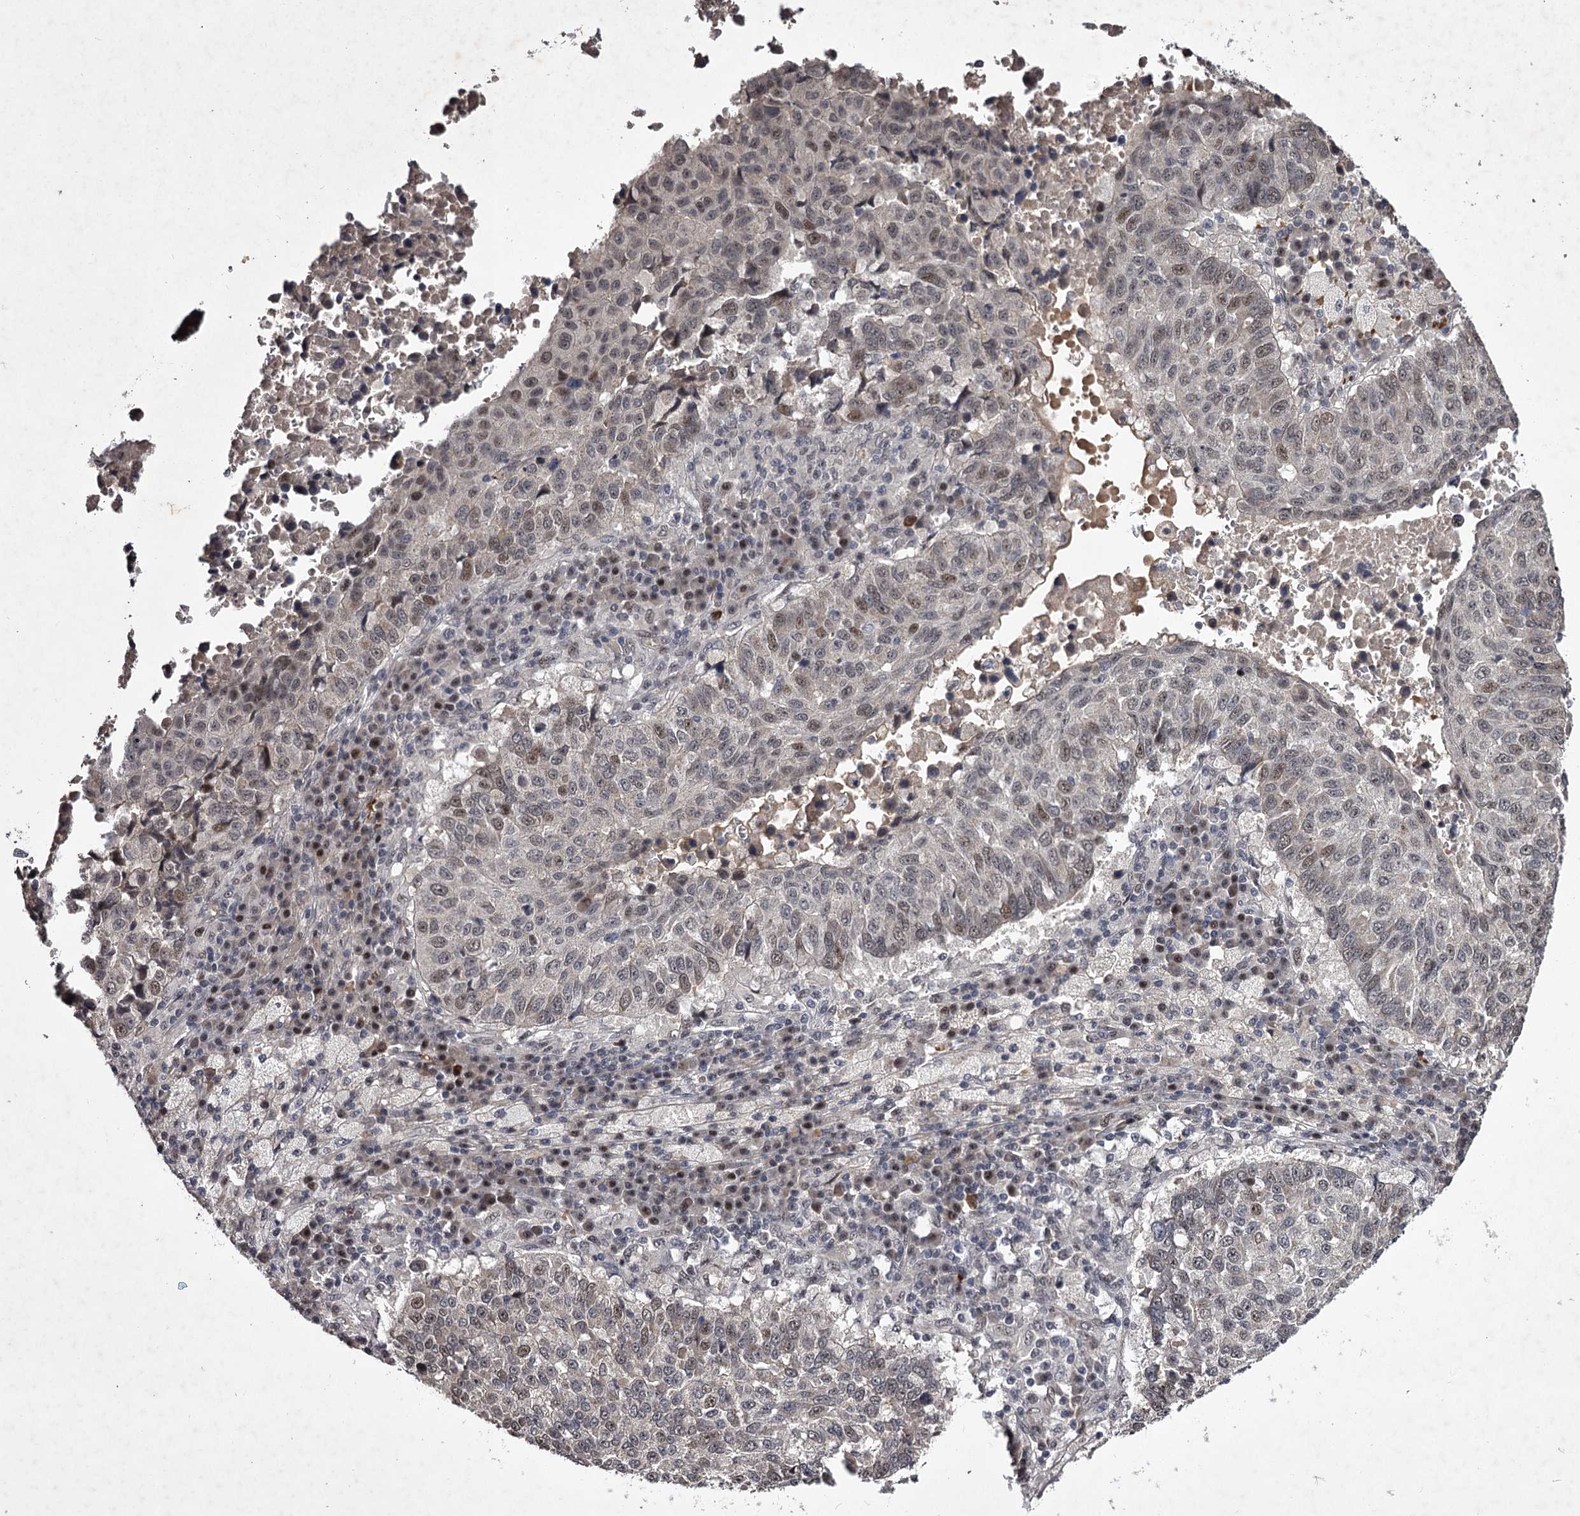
{"staining": {"intensity": "weak", "quantity": "<25%", "location": "nuclear"}, "tissue": "lung cancer", "cell_type": "Tumor cells", "image_type": "cancer", "snomed": [{"axis": "morphology", "description": "Squamous cell carcinoma, NOS"}, {"axis": "topography", "description": "Lung"}], "caption": "Immunohistochemical staining of lung cancer (squamous cell carcinoma) reveals no significant staining in tumor cells.", "gene": "RNF44", "patient": {"sex": "male", "age": 73}}